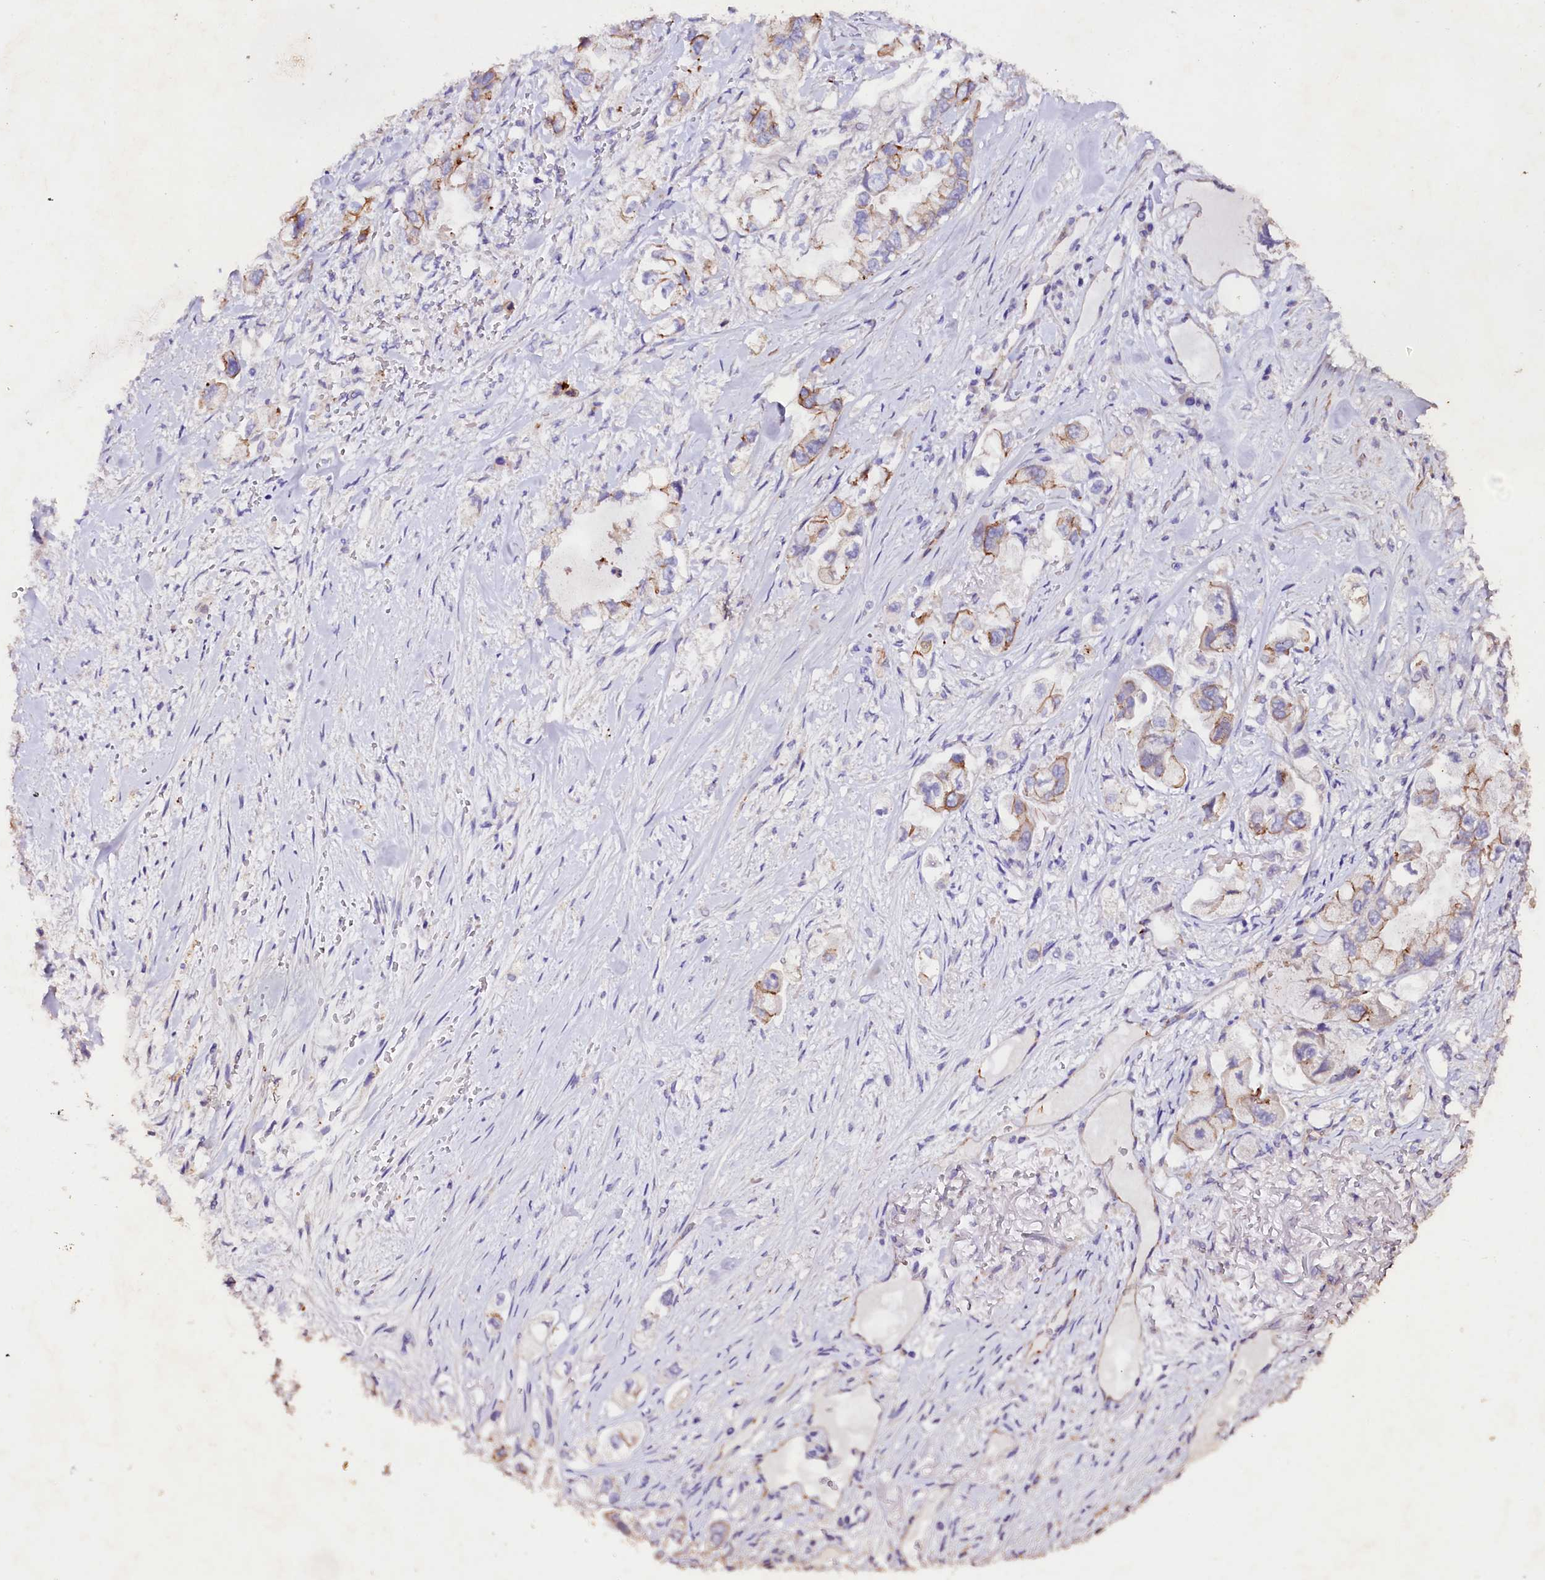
{"staining": {"intensity": "moderate", "quantity": "25%-75%", "location": "cytoplasmic/membranous"}, "tissue": "stomach cancer", "cell_type": "Tumor cells", "image_type": "cancer", "snomed": [{"axis": "morphology", "description": "Adenocarcinoma, NOS"}, {"axis": "topography", "description": "Stomach"}], "caption": "IHC of adenocarcinoma (stomach) demonstrates medium levels of moderate cytoplasmic/membranous positivity in about 25%-75% of tumor cells.", "gene": "VPS36", "patient": {"sex": "male", "age": 62}}